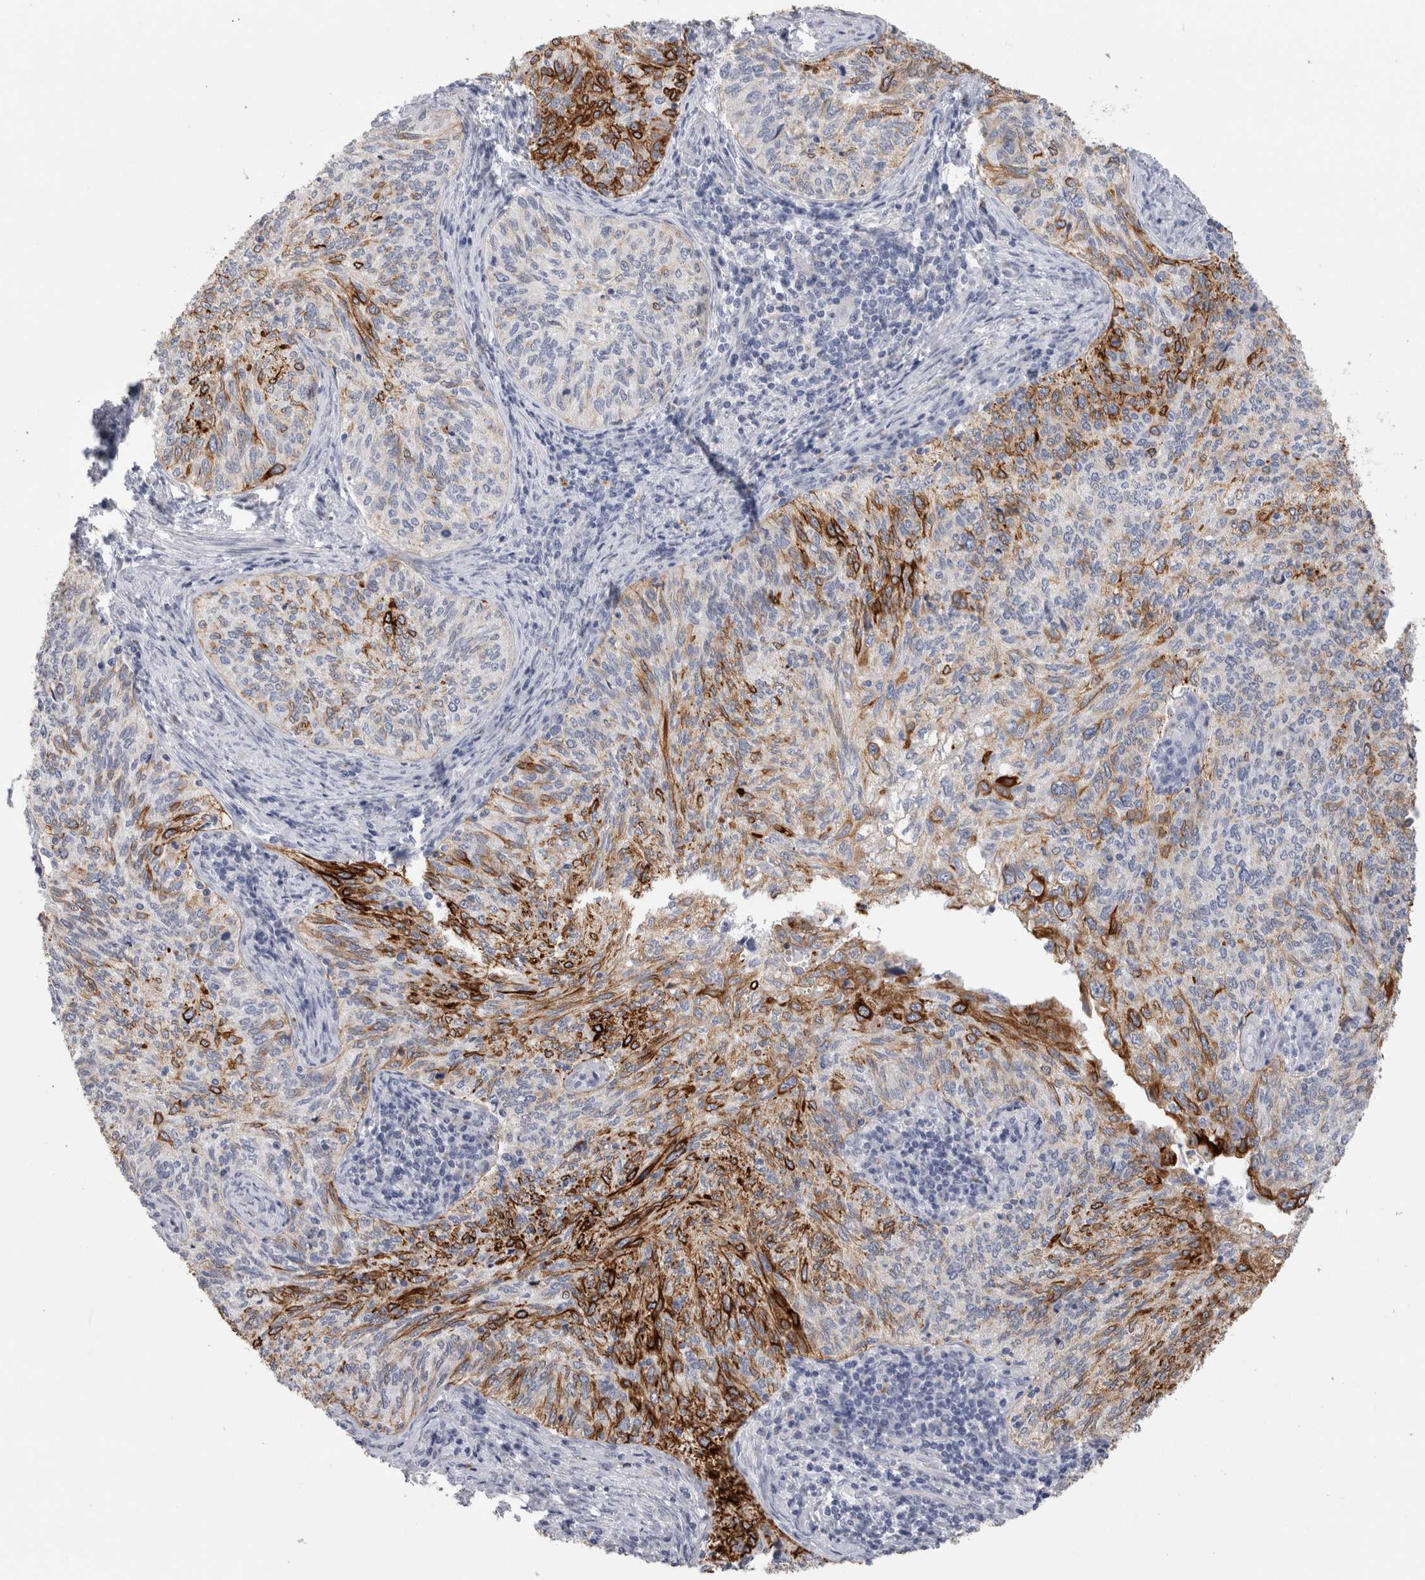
{"staining": {"intensity": "strong", "quantity": "25%-75%", "location": "cytoplasmic/membranous"}, "tissue": "cervical cancer", "cell_type": "Tumor cells", "image_type": "cancer", "snomed": [{"axis": "morphology", "description": "Squamous cell carcinoma, NOS"}, {"axis": "topography", "description": "Cervix"}], "caption": "Cervical cancer (squamous cell carcinoma) stained with IHC reveals strong cytoplasmic/membranous staining in about 25%-75% of tumor cells.", "gene": "GAA", "patient": {"sex": "female", "age": 30}}